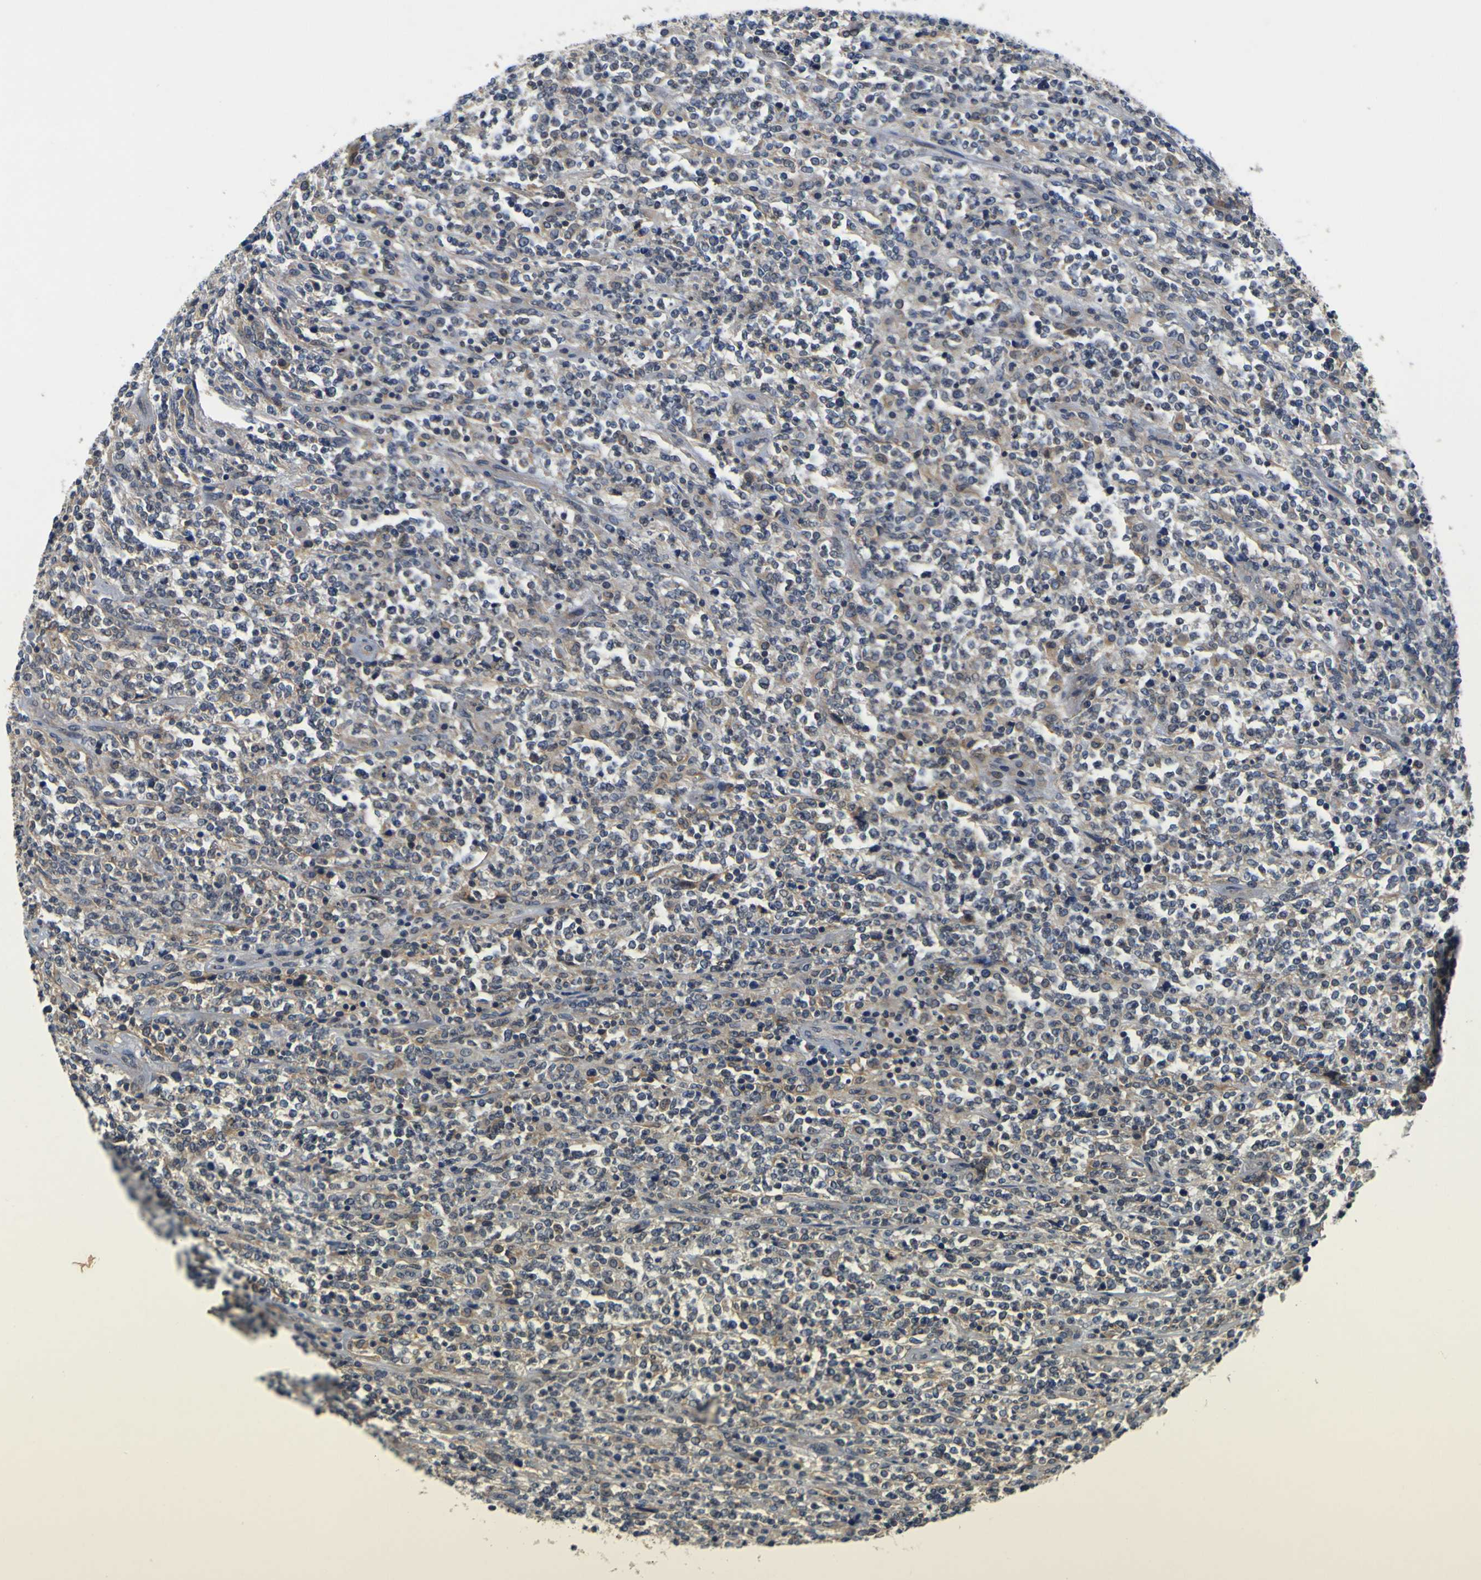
{"staining": {"intensity": "negative", "quantity": "none", "location": "none"}, "tissue": "lymphoma", "cell_type": "Tumor cells", "image_type": "cancer", "snomed": [{"axis": "morphology", "description": "Malignant lymphoma, non-Hodgkin's type, High grade"}, {"axis": "topography", "description": "Soft tissue"}], "caption": "Immunohistochemical staining of lymphoma shows no significant staining in tumor cells.", "gene": "EPHB4", "patient": {"sex": "male", "age": 18}}